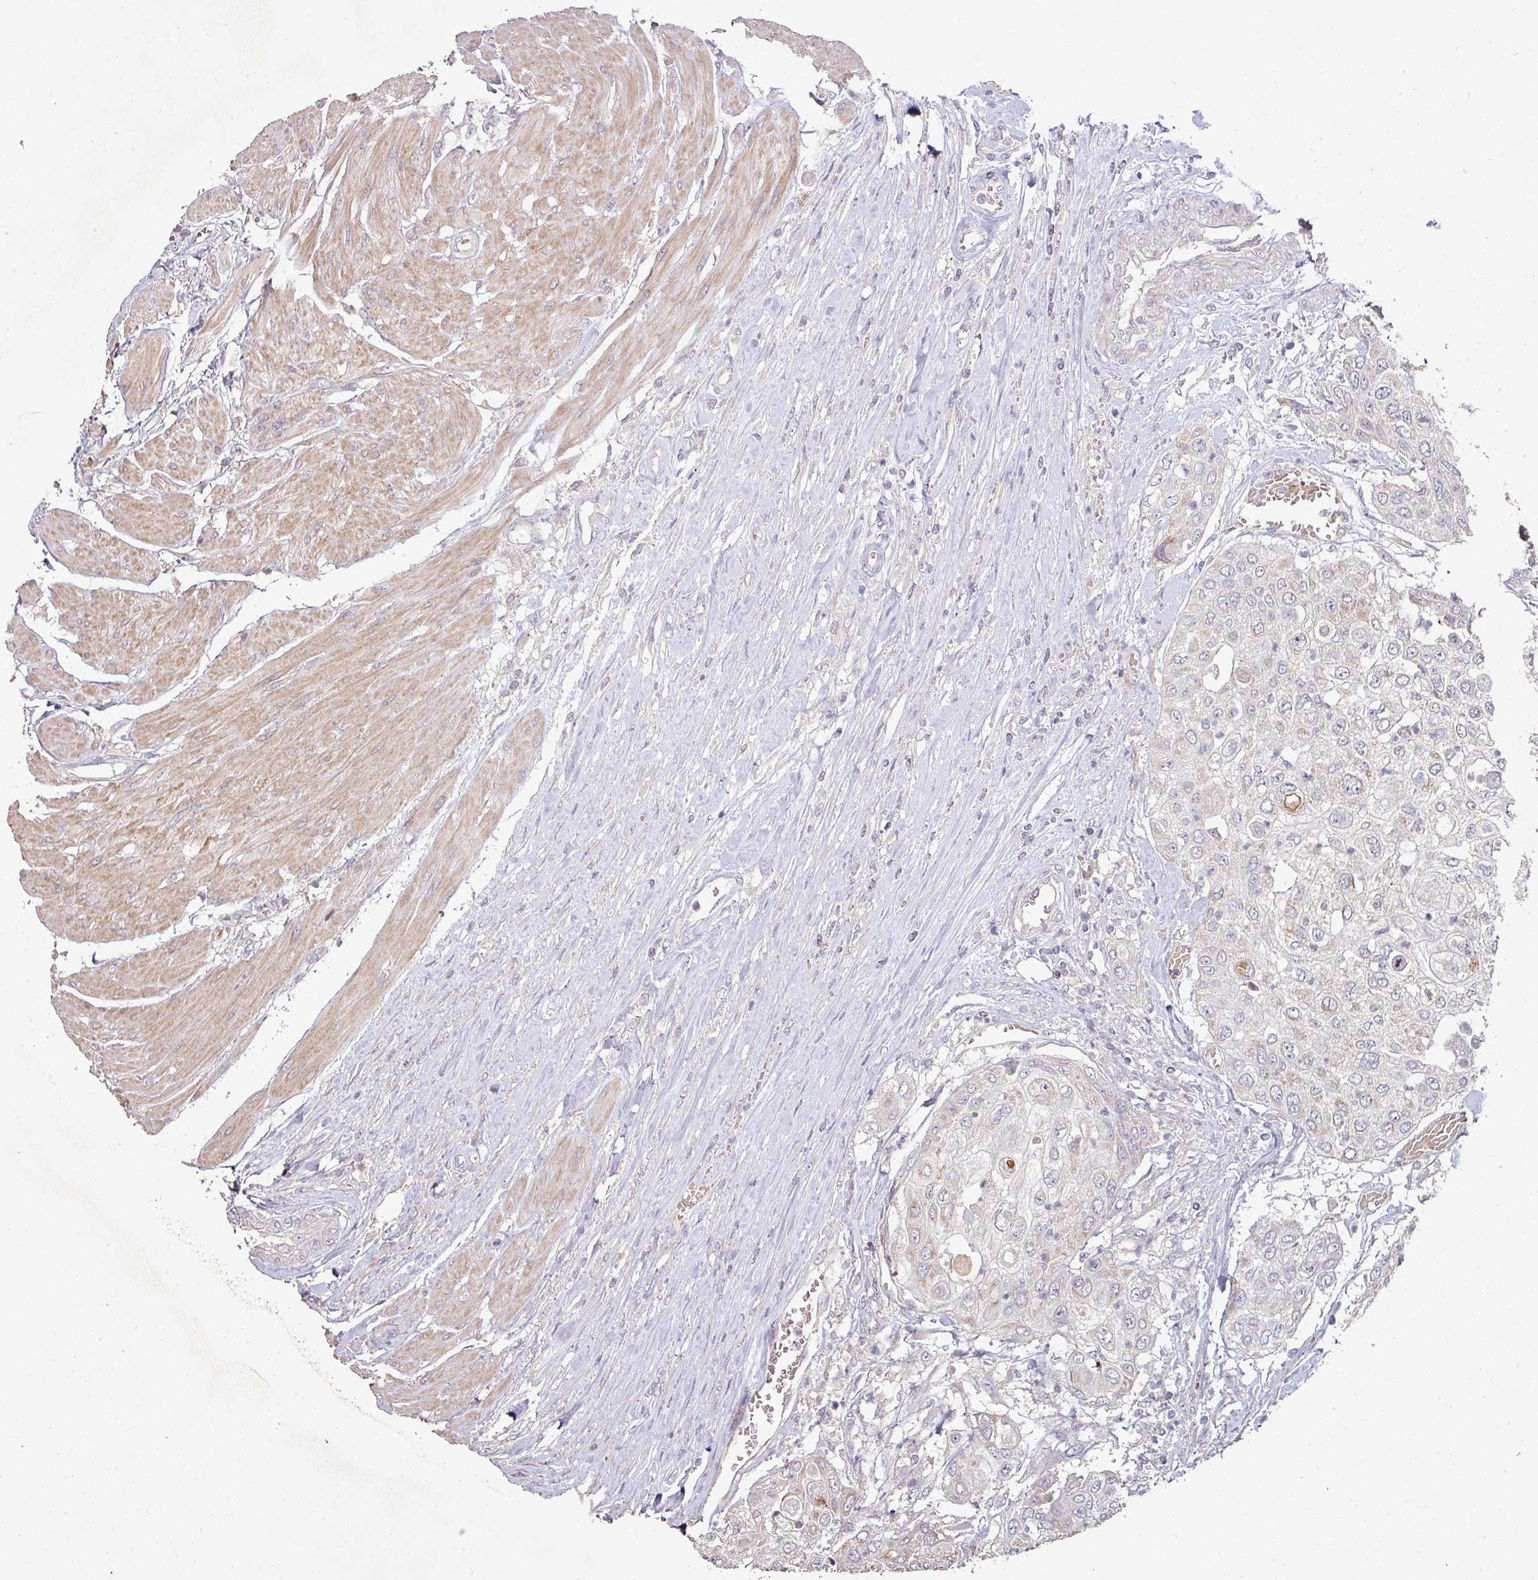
{"staining": {"intensity": "negative", "quantity": "none", "location": "none"}, "tissue": "urothelial cancer", "cell_type": "Tumor cells", "image_type": "cancer", "snomed": [{"axis": "morphology", "description": "Urothelial carcinoma, High grade"}, {"axis": "topography", "description": "Urinary bladder"}], "caption": "Tumor cells are negative for protein expression in human urothelial cancer. (Stains: DAB (3,3'-diaminobenzidine) IHC with hematoxylin counter stain, Microscopy: brightfield microscopy at high magnification).", "gene": "RPL23A", "patient": {"sex": "female", "age": 79}}